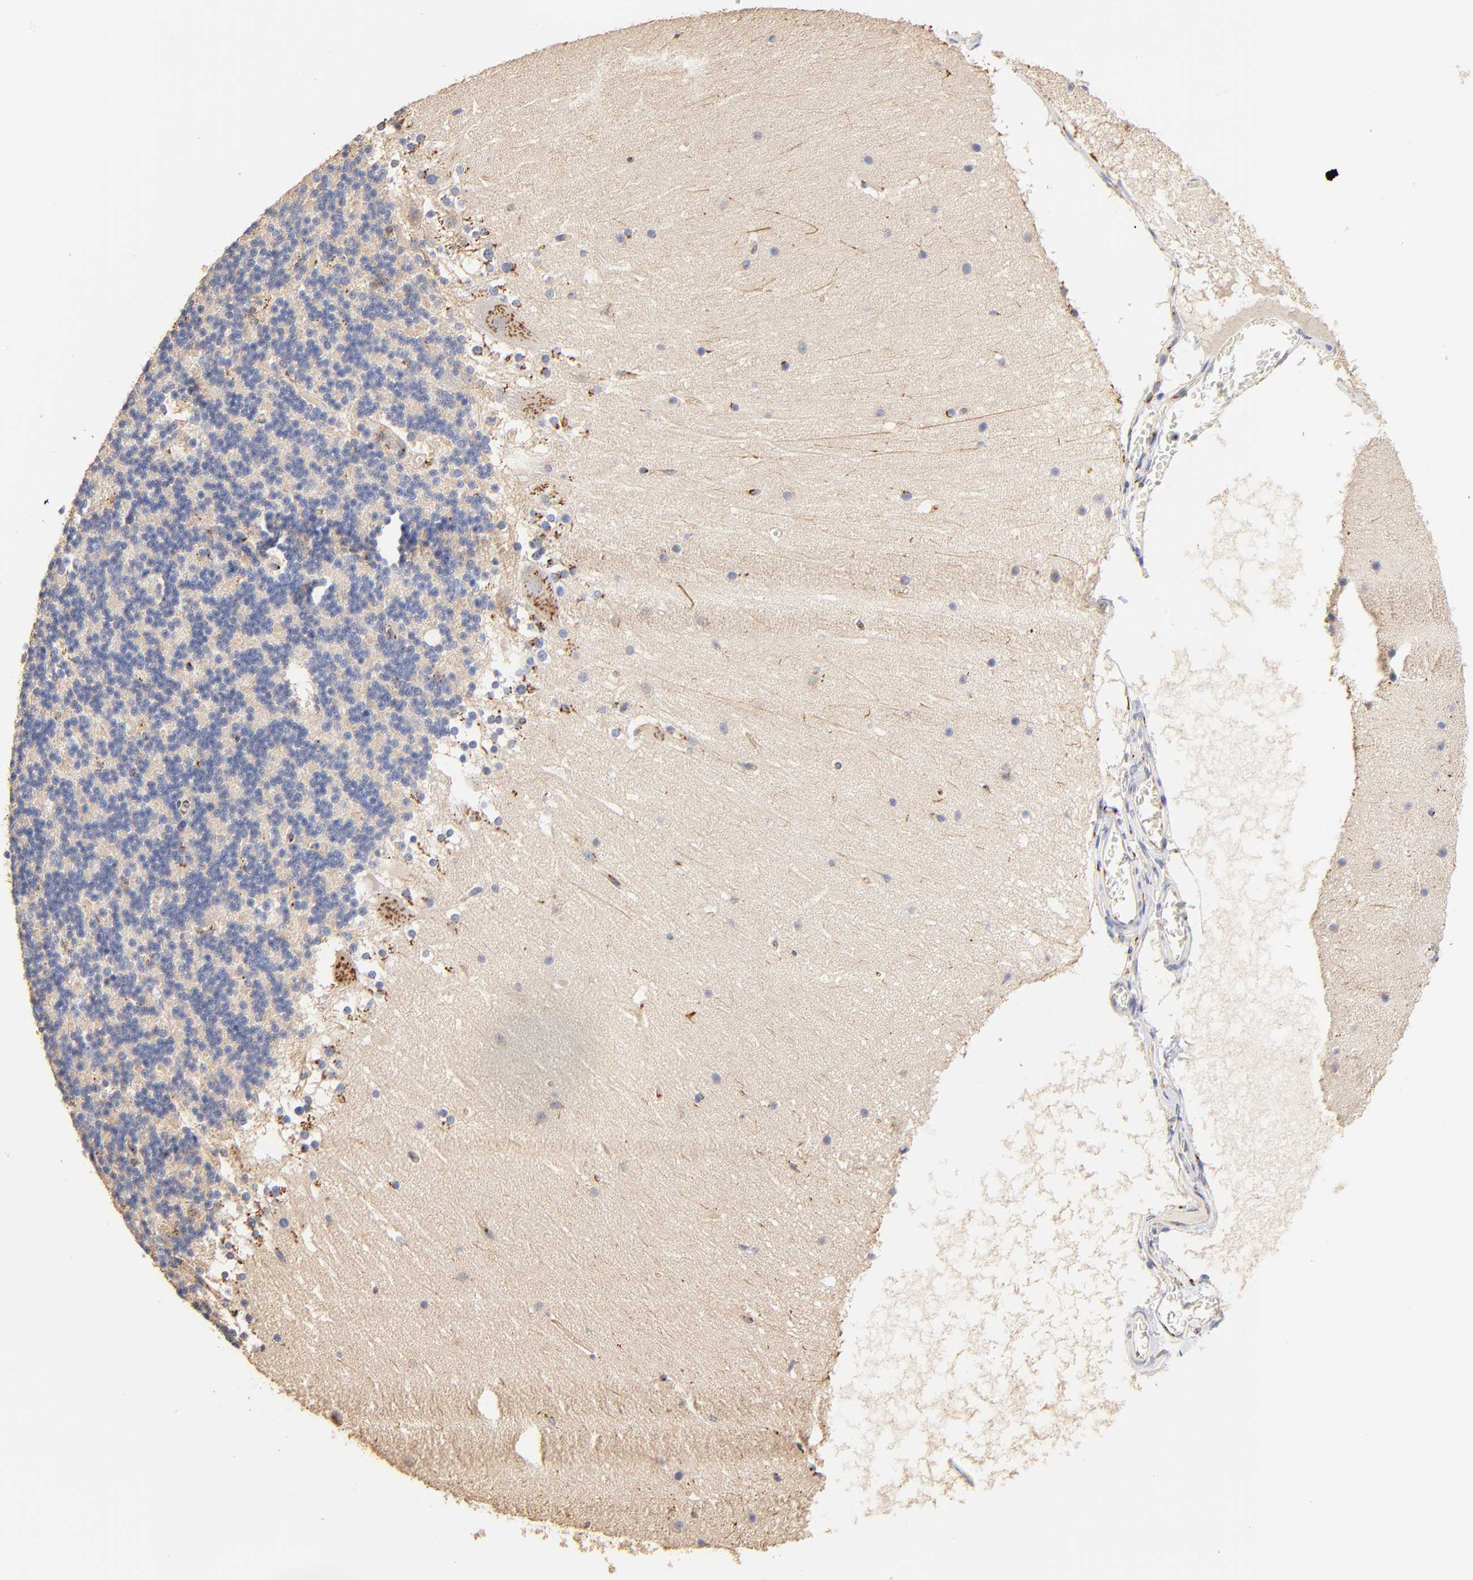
{"staining": {"intensity": "negative", "quantity": "none", "location": "none"}, "tissue": "cerebellum", "cell_type": "Cells in granular layer", "image_type": "normal", "snomed": [{"axis": "morphology", "description": "Normal tissue, NOS"}, {"axis": "topography", "description": "Cerebellum"}], "caption": "IHC photomicrograph of normal human cerebellum stained for a protein (brown), which exhibits no staining in cells in granular layer. Brightfield microscopy of immunohistochemistry (IHC) stained with DAB (3,3'-diaminobenzidine) (brown) and hematoxylin (blue), captured at high magnification.", "gene": "FMNL3", "patient": {"sex": "female", "age": 19}}